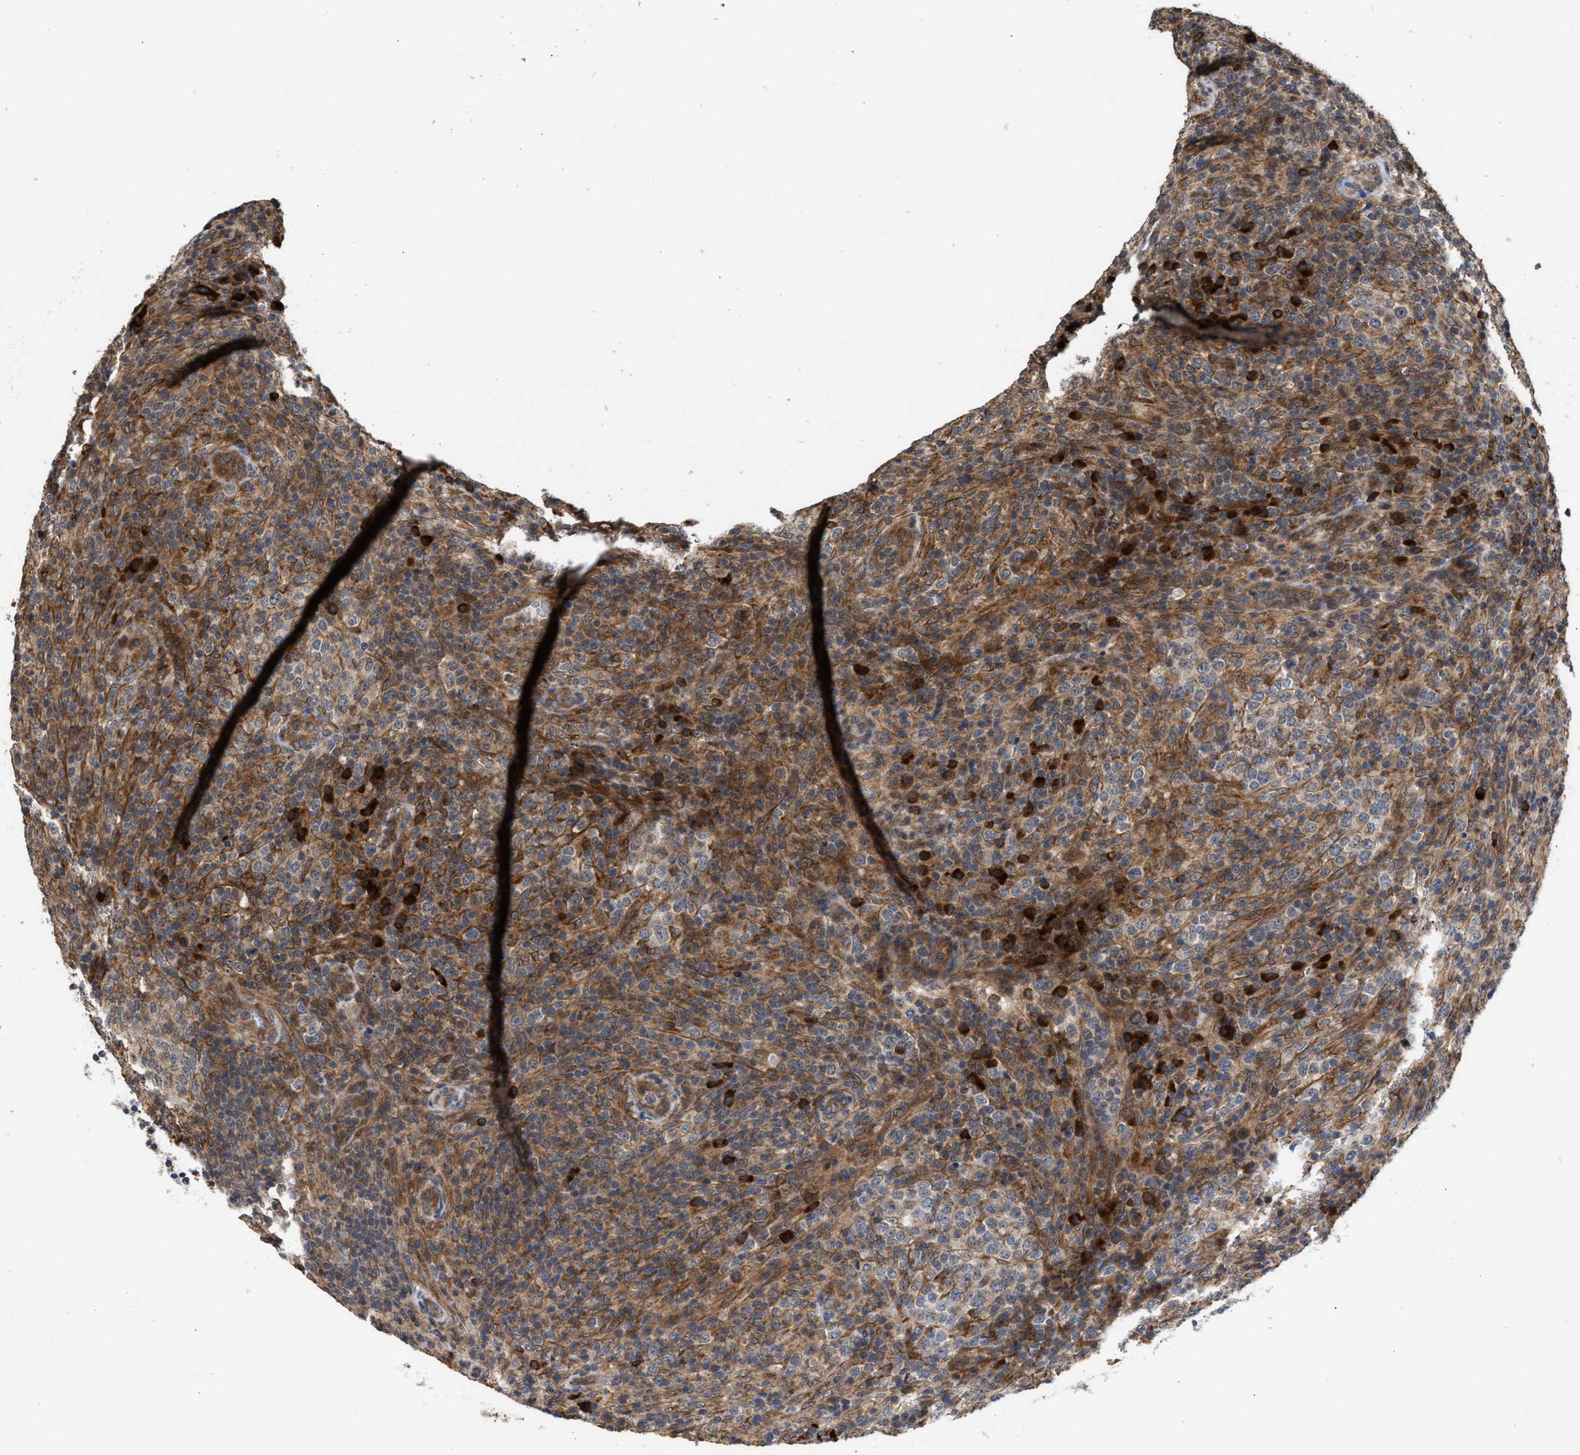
{"staining": {"intensity": "moderate", "quantity": ">75%", "location": "cytoplasmic/membranous"}, "tissue": "lymphoma", "cell_type": "Tumor cells", "image_type": "cancer", "snomed": [{"axis": "morphology", "description": "Malignant lymphoma, non-Hodgkin's type, High grade"}, {"axis": "topography", "description": "Lymph node"}], "caption": "High-power microscopy captured an immunohistochemistry histopathology image of high-grade malignant lymphoma, non-Hodgkin's type, revealing moderate cytoplasmic/membranous positivity in approximately >75% of tumor cells. (DAB (3,3'-diaminobenzidine) IHC, brown staining for protein, blue staining for nuclei).", "gene": "SAR1A", "patient": {"sex": "female", "age": 76}}